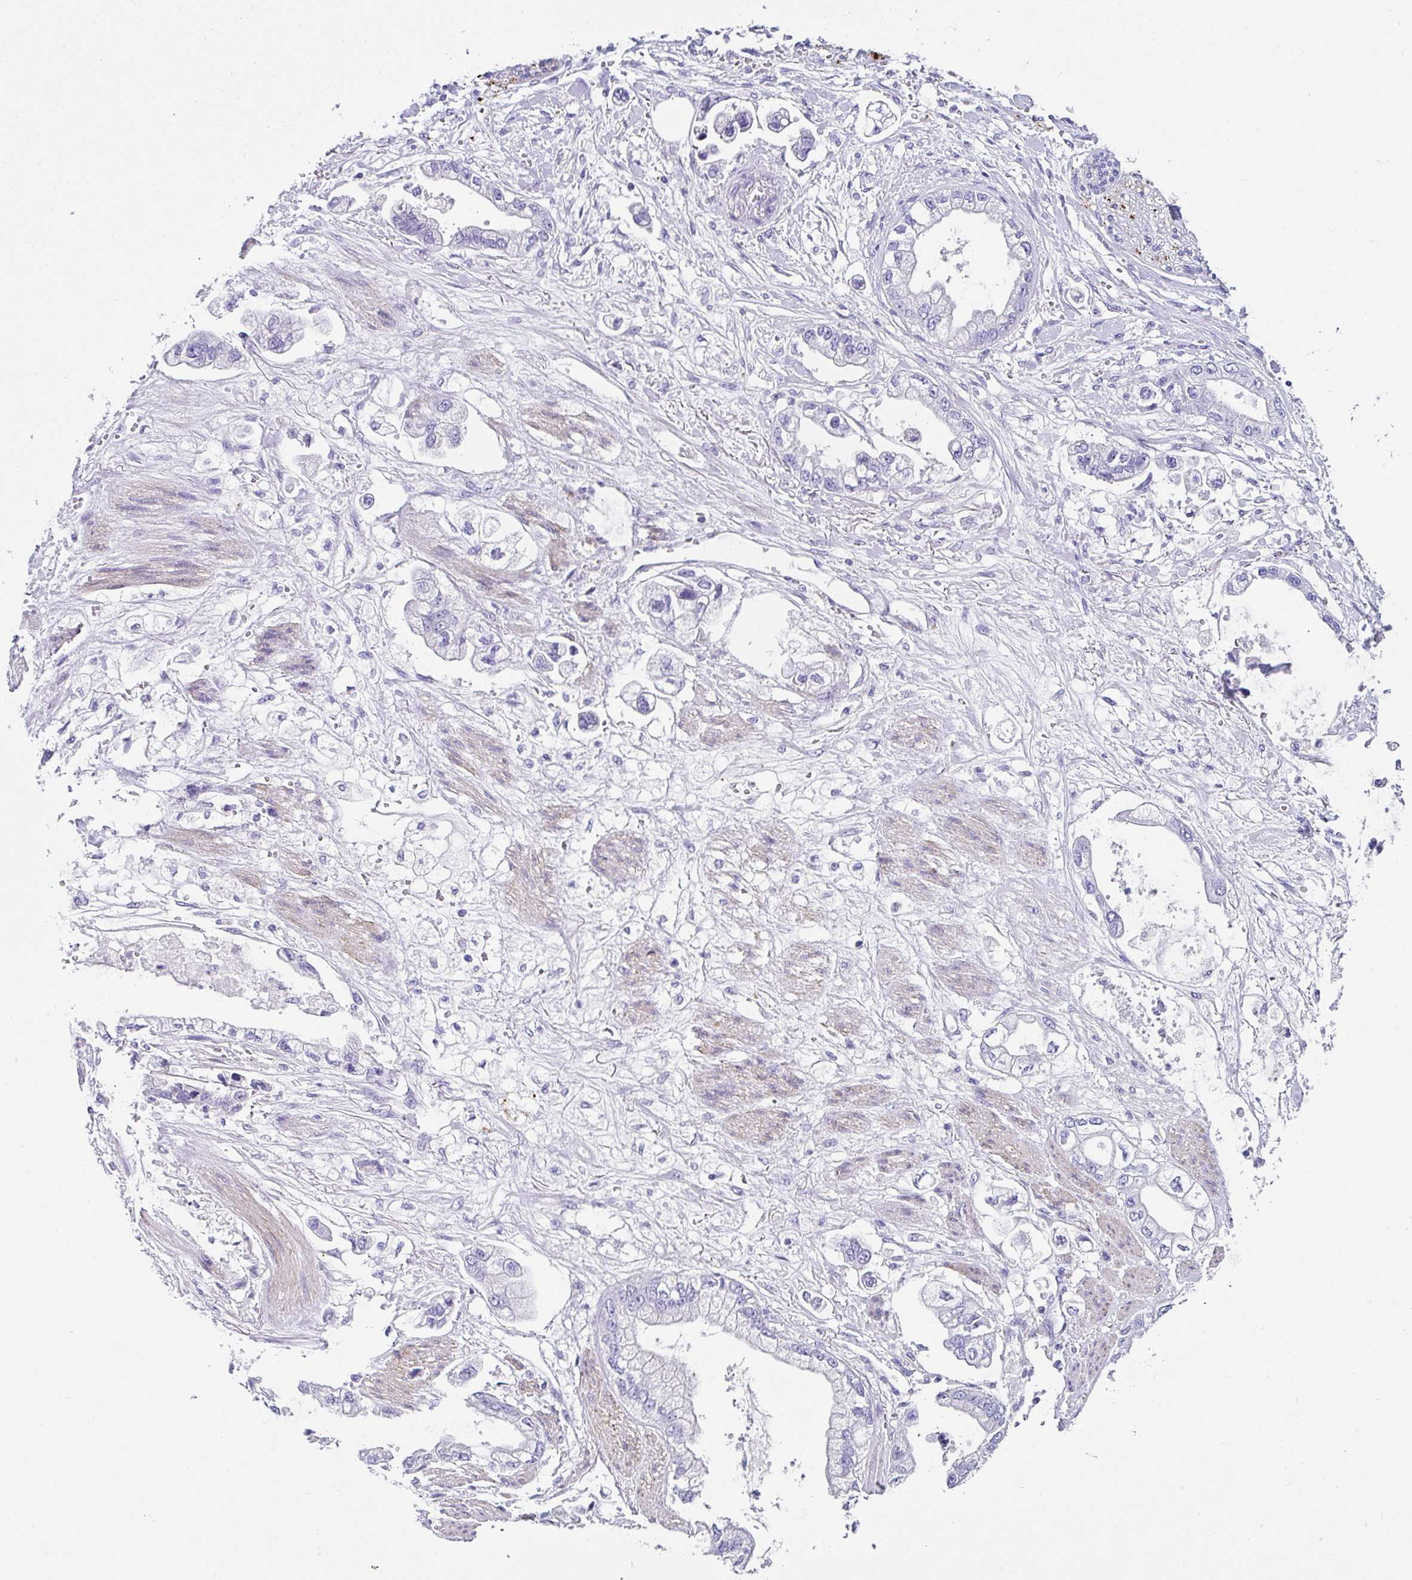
{"staining": {"intensity": "negative", "quantity": "none", "location": "none"}, "tissue": "stomach cancer", "cell_type": "Tumor cells", "image_type": "cancer", "snomed": [{"axis": "morphology", "description": "Adenocarcinoma, NOS"}, {"axis": "topography", "description": "Stomach"}], "caption": "Micrograph shows no protein expression in tumor cells of stomach cancer tissue.", "gene": "PPFIA4", "patient": {"sex": "male", "age": 62}}